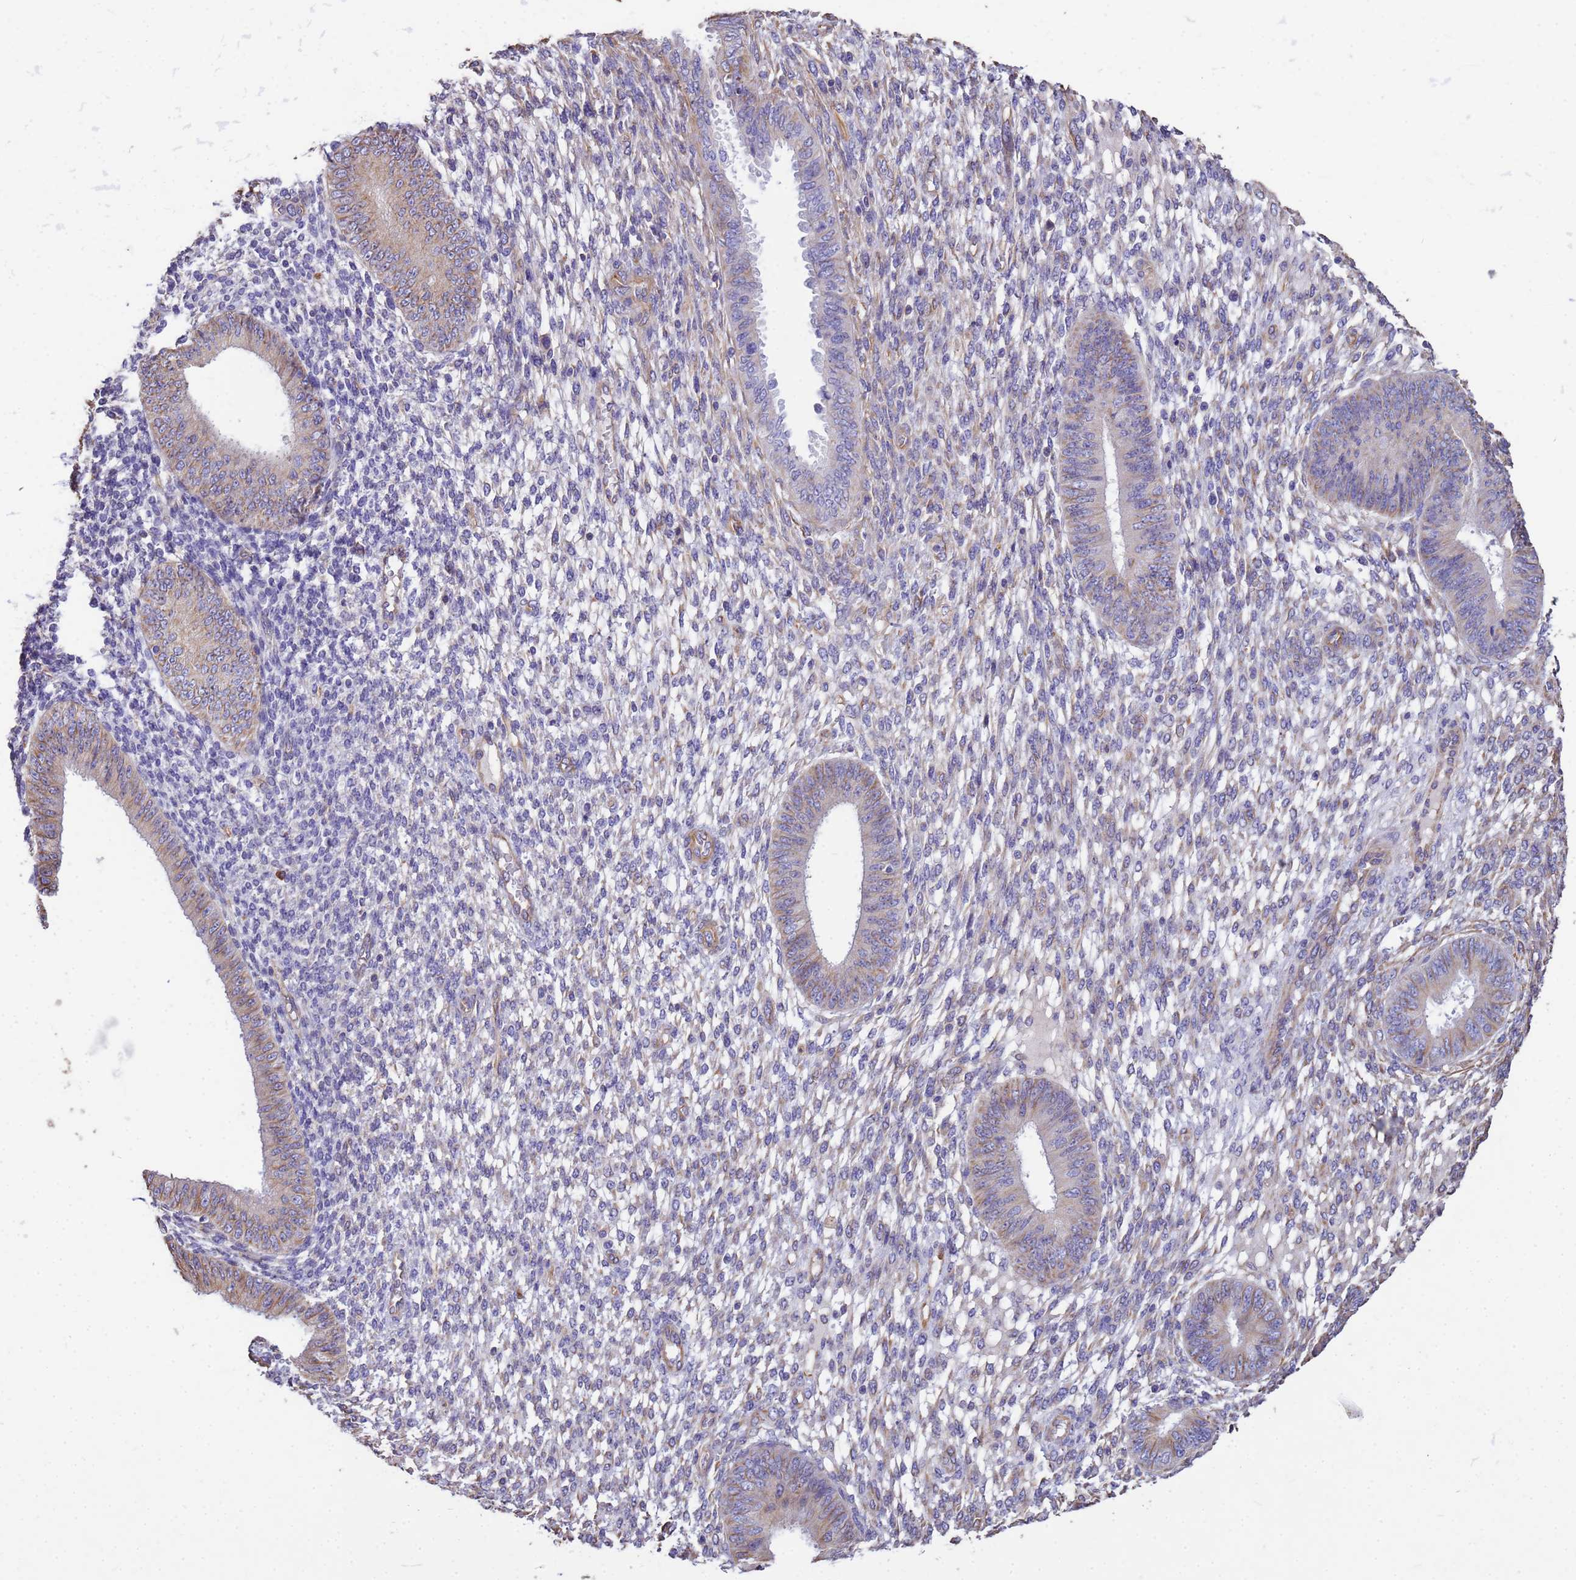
{"staining": {"intensity": "negative", "quantity": "none", "location": "none"}, "tissue": "endometrium", "cell_type": "Cells in endometrial stroma", "image_type": "normal", "snomed": [{"axis": "morphology", "description": "Normal tissue, NOS"}, {"axis": "topography", "description": "Endometrium"}], "caption": "The image displays no staining of cells in endometrial stroma in benign endometrium.", "gene": "TCEAL3", "patient": {"sex": "female", "age": 49}}